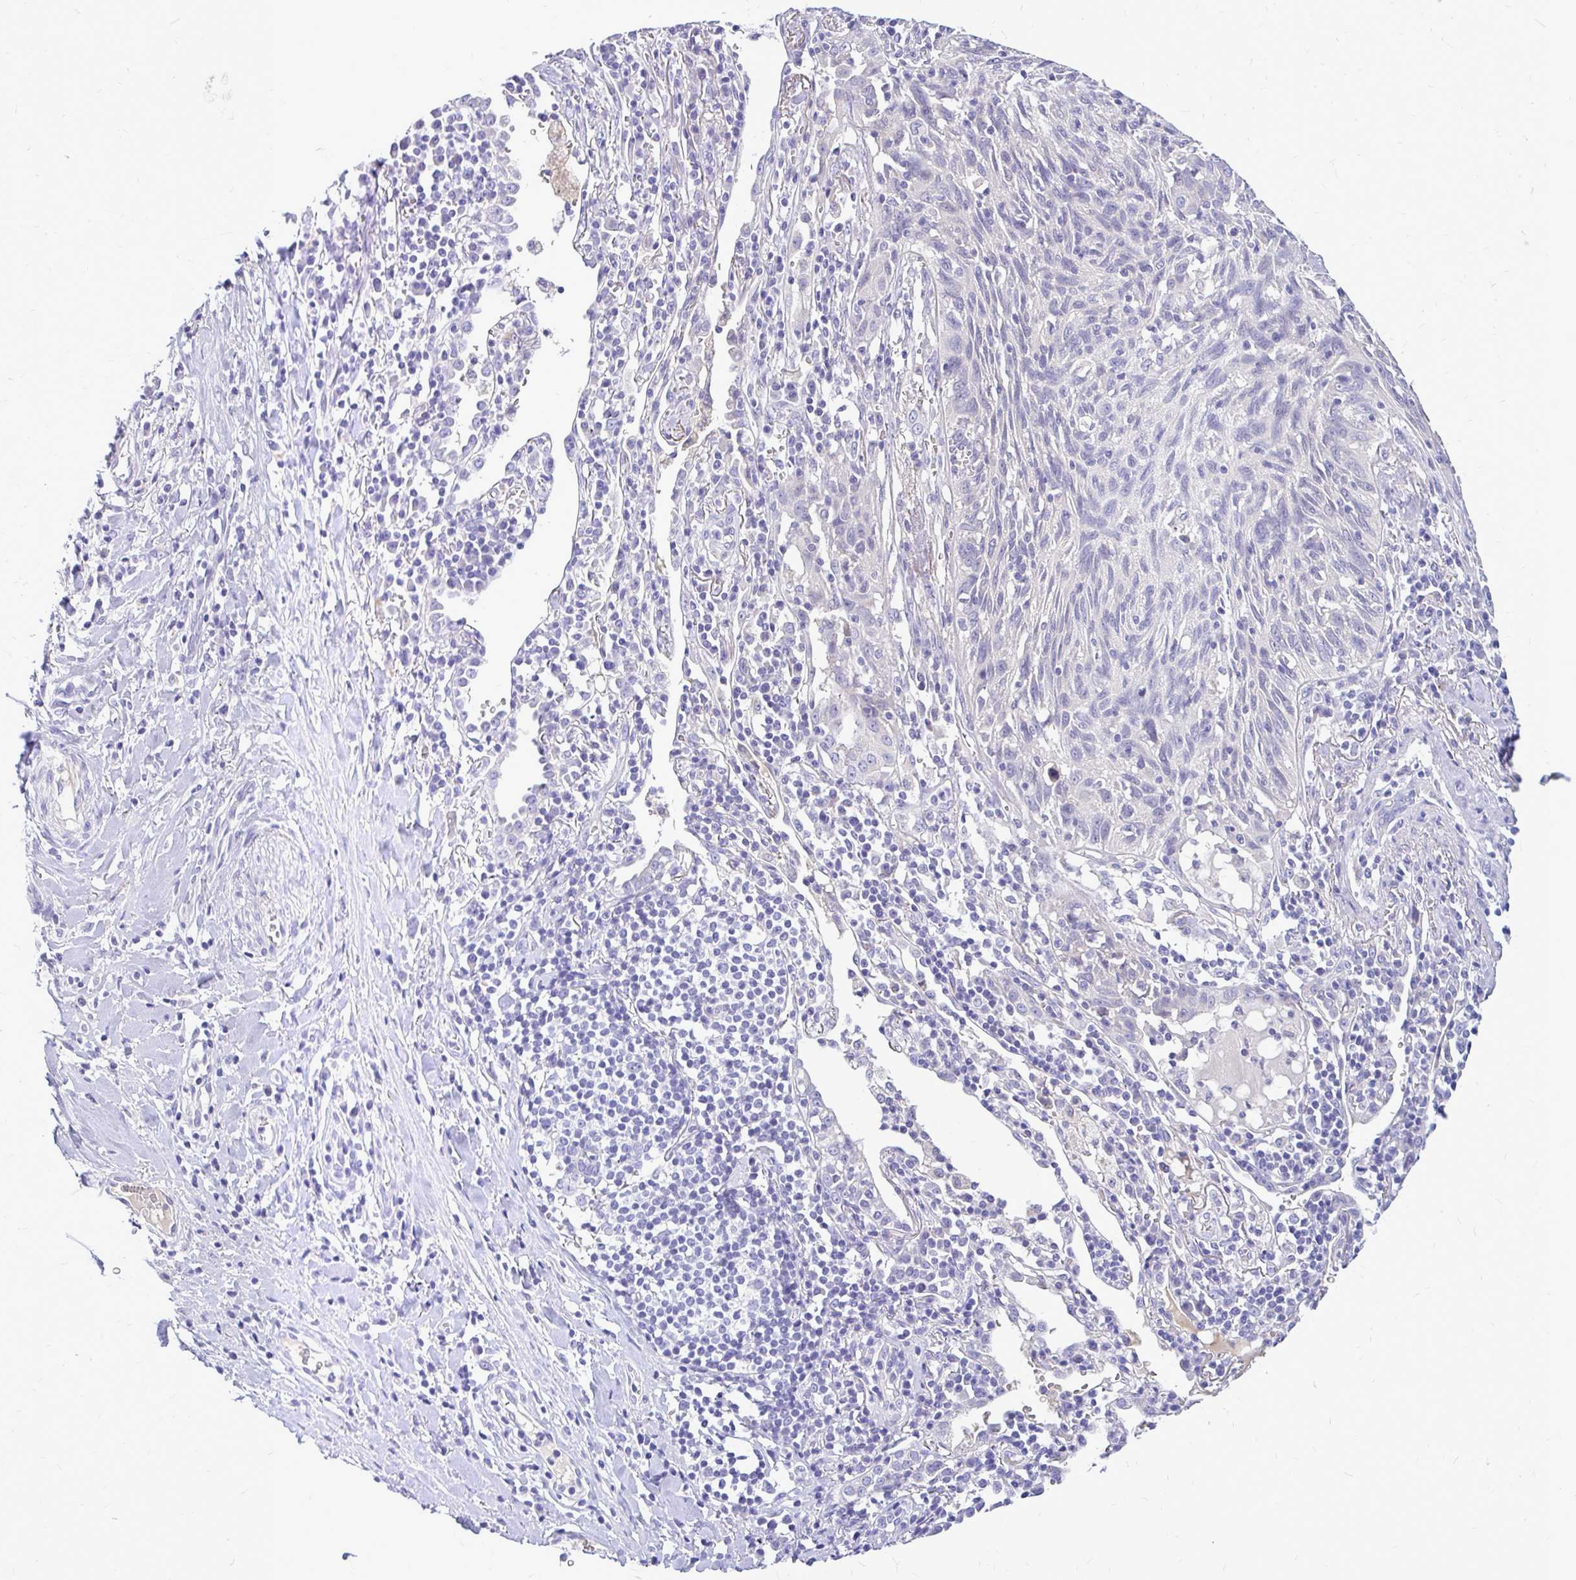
{"staining": {"intensity": "negative", "quantity": "none", "location": "none"}, "tissue": "lung cancer", "cell_type": "Tumor cells", "image_type": "cancer", "snomed": [{"axis": "morphology", "description": "Squamous cell carcinoma, NOS"}, {"axis": "topography", "description": "Lung"}], "caption": "Immunohistochemistry (IHC) histopathology image of lung squamous cell carcinoma stained for a protein (brown), which displays no staining in tumor cells. The staining is performed using DAB (3,3'-diaminobenzidine) brown chromogen with nuclei counter-stained in using hematoxylin.", "gene": "MAP1LC3A", "patient": {"sex": "female", "age": 66}}